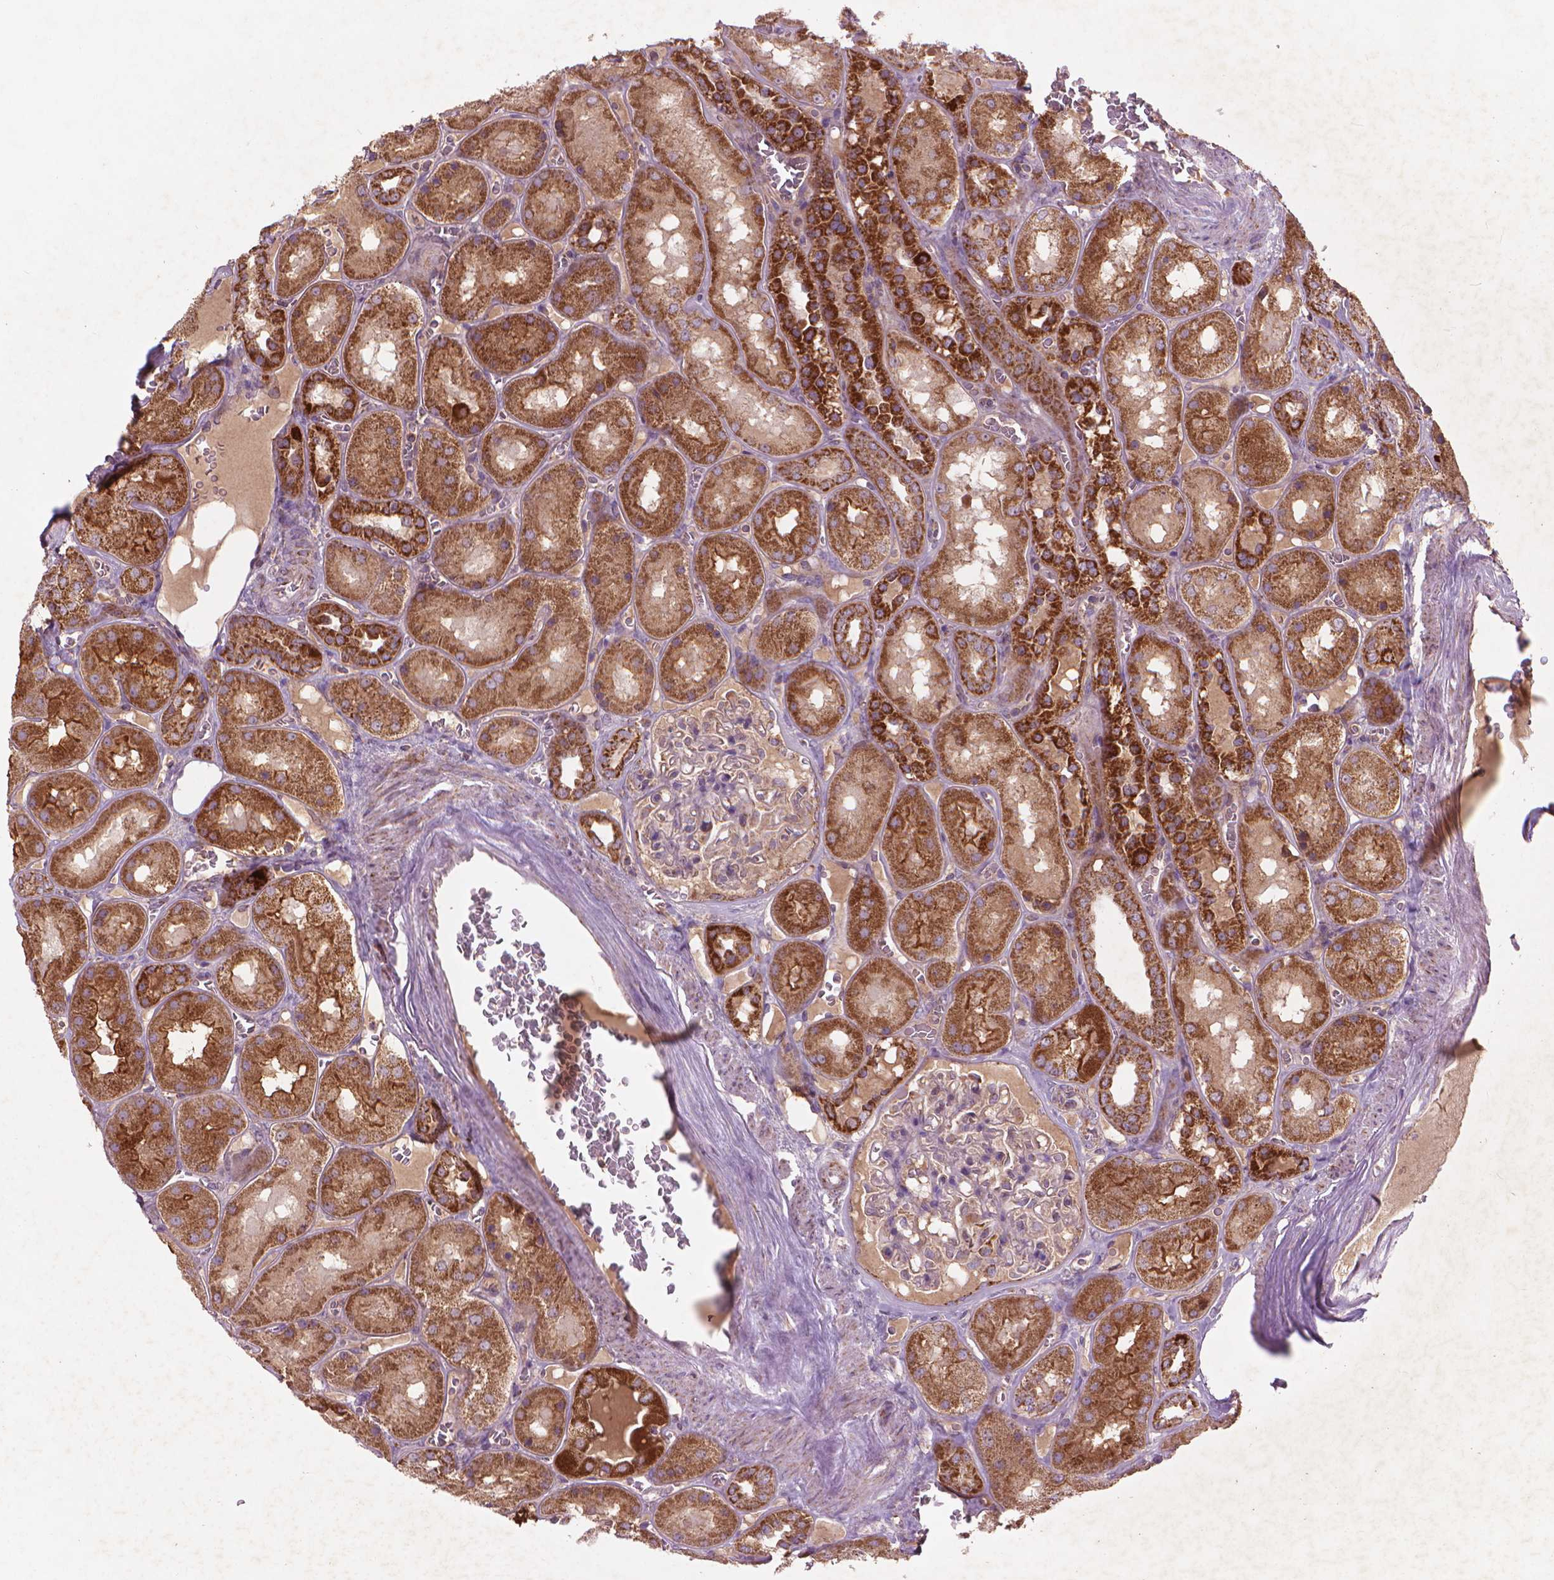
{"staining": {"intensity": "weak", "quantity": "<25%", "location": "cytoplasmic/membranous"}, "tissue": "kidney", "cell_type": "Cells in glomeruli", "image_type": "normal", "snomed": [{"axis": "morphology", "description": "Normal tissue, NOS"}, {"axis": "topography", "description": "Kidney"}], "caption": "Immunohistochemistry micrograph of unremarkable human kidney stained for a protein (brown), which shows no positivity in cells in glomeruli. (IHC, brightfield microscopy, high magnification).", "gene": "NLRX1", "patient": {"sex": "male", "age": 73}}